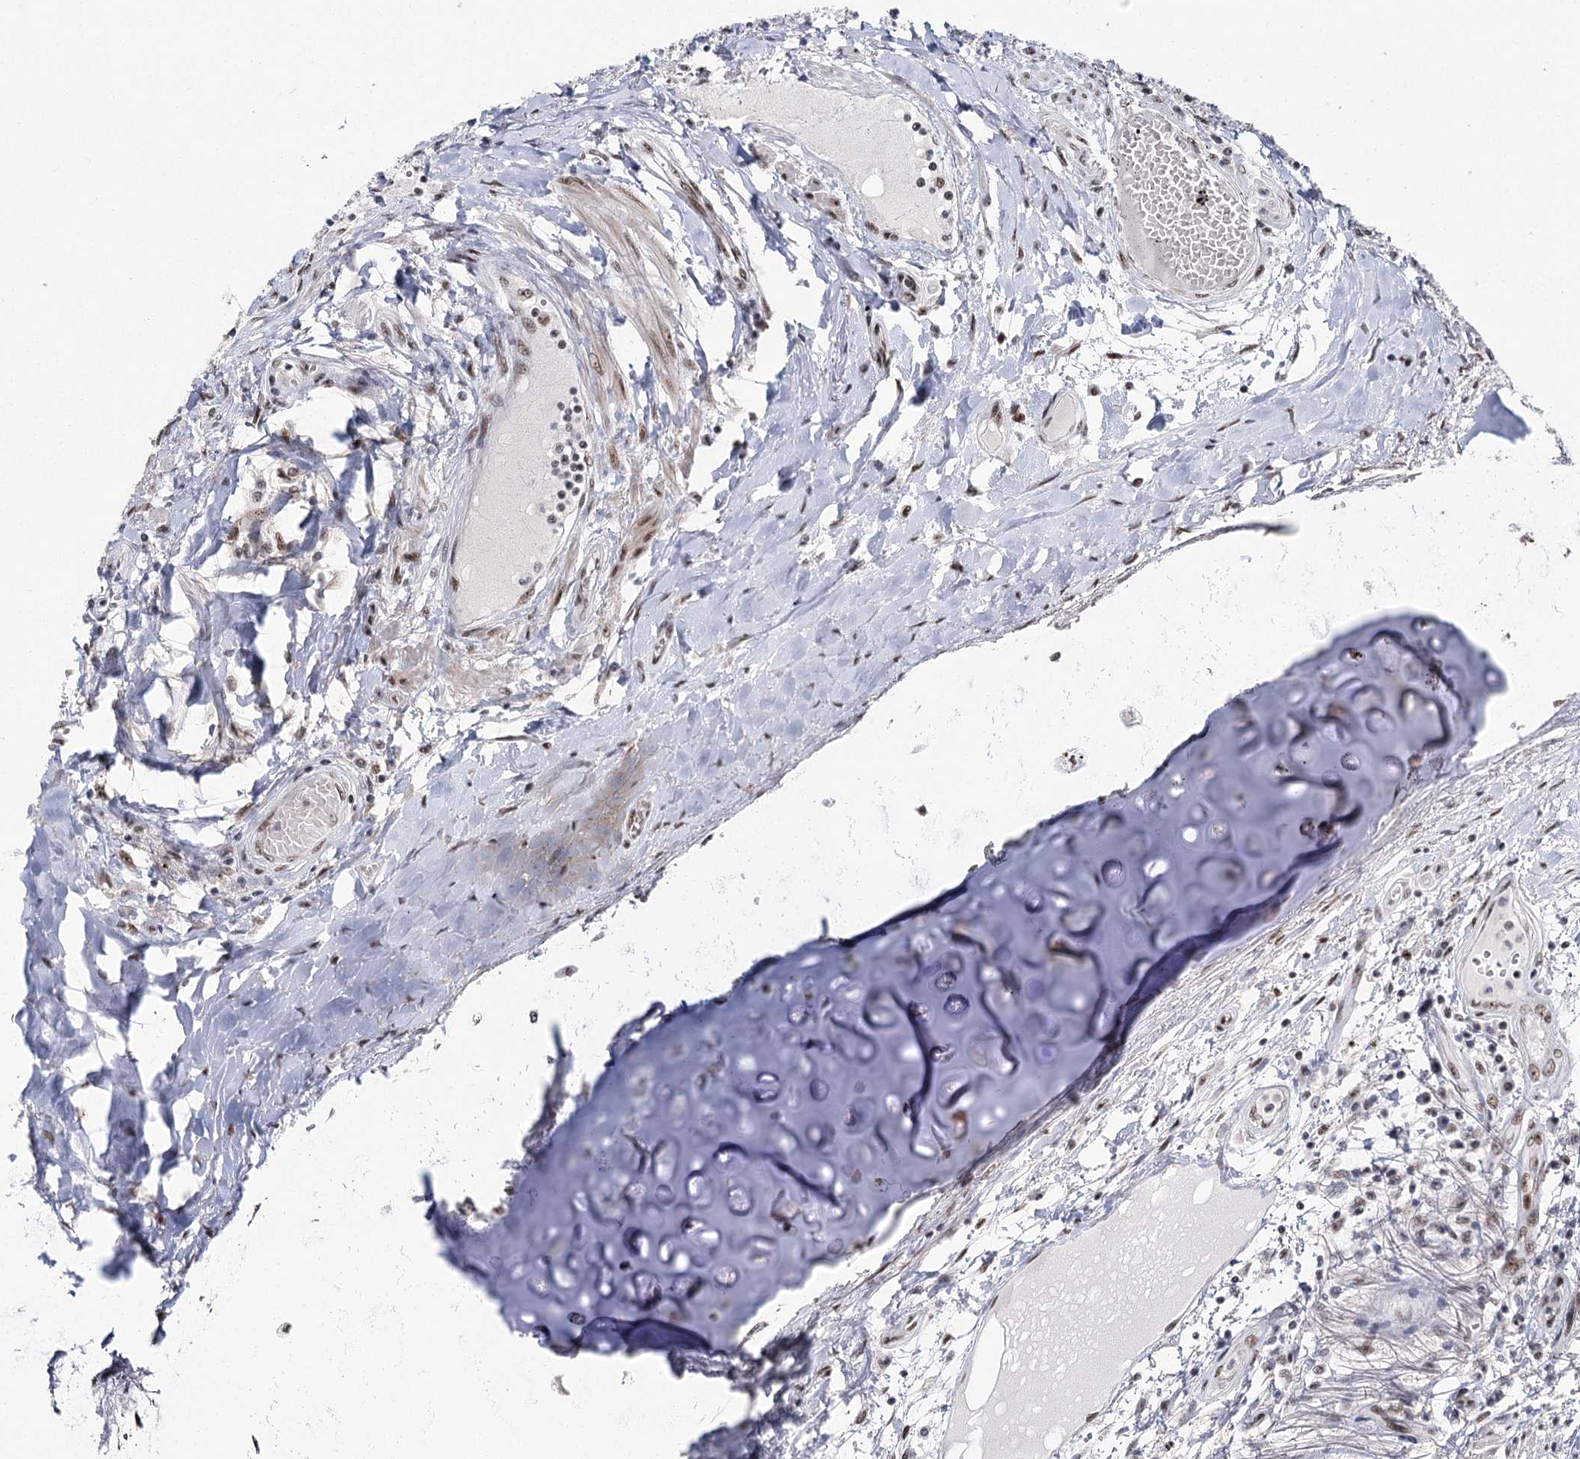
{"staining": {"intensity": "strong", "quantity": ">75%", "location": "nuclear"}, "tissue": "lung", "cell_type": "Alveolar cells", "image_type": "normal", "snomed": [{"axis": "morphology", "description": "Normal tissue, NOS"}, {"axis": "topography", "description": "Bronchus"}, {"axis": "topography", "description": "Lung"}], "caption": "The histopathology image shows a brown stain indicating the presence of a protein in the nuclear of alveolar cells in lung.", "gene": "SCAF8", "patient": {"sex": "female", "age": 49}}